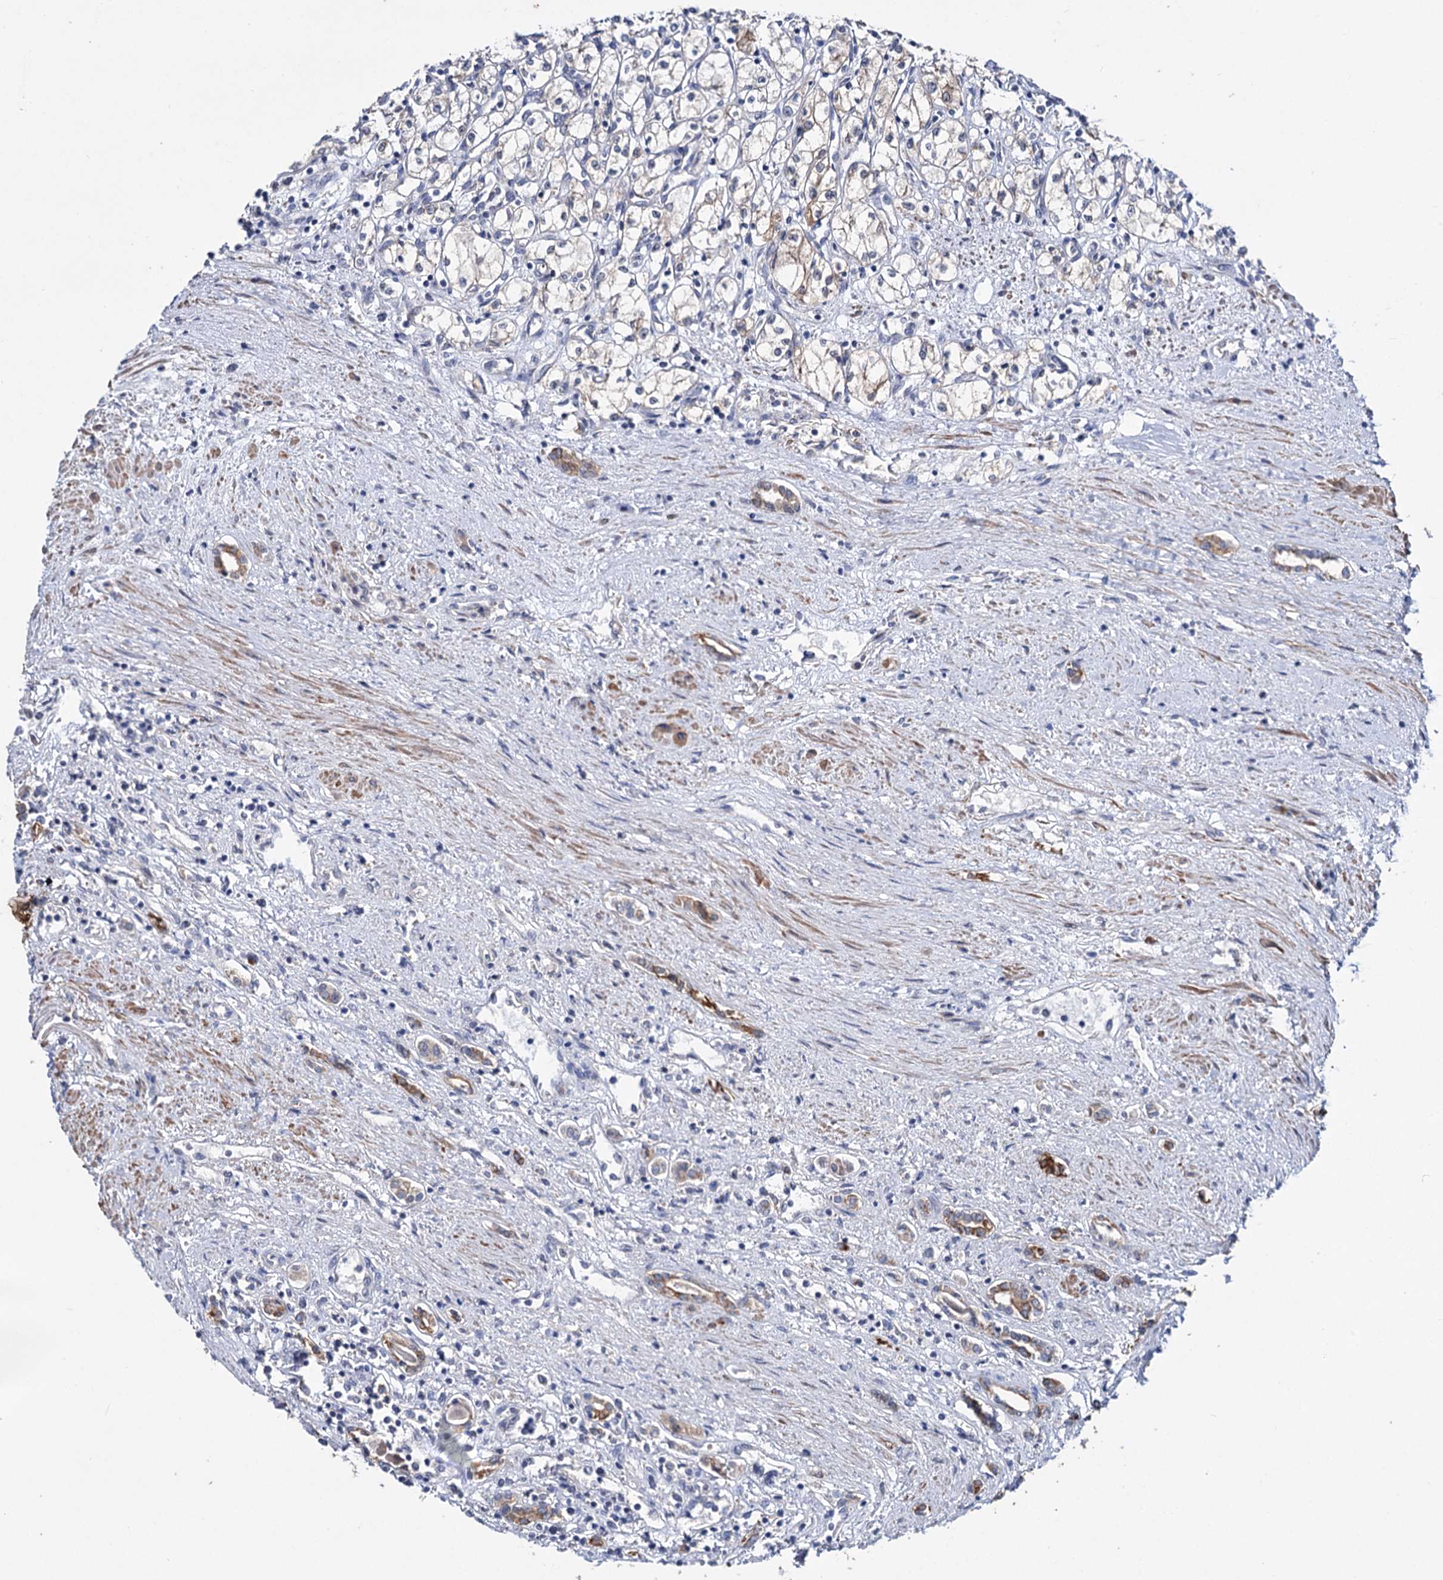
{"staining": {"intensity": "weak", "quantity": "<25%", "location": "cytoplasmic/membranous"}, "tissue": "renal cancer", "cell_type": "Tumor cells", "image_type": "cancer", "snomed": [{"axis": "morphology", "description": "Adenocarcinoma, NOS"}, {"axis": "topography", "description": "Kidney"}], "caption": "Tumor cells show no significant expression in renal adenocarcinoma.", "gene": "CLPB", "patient": {"sex": "male", "age": 59}}